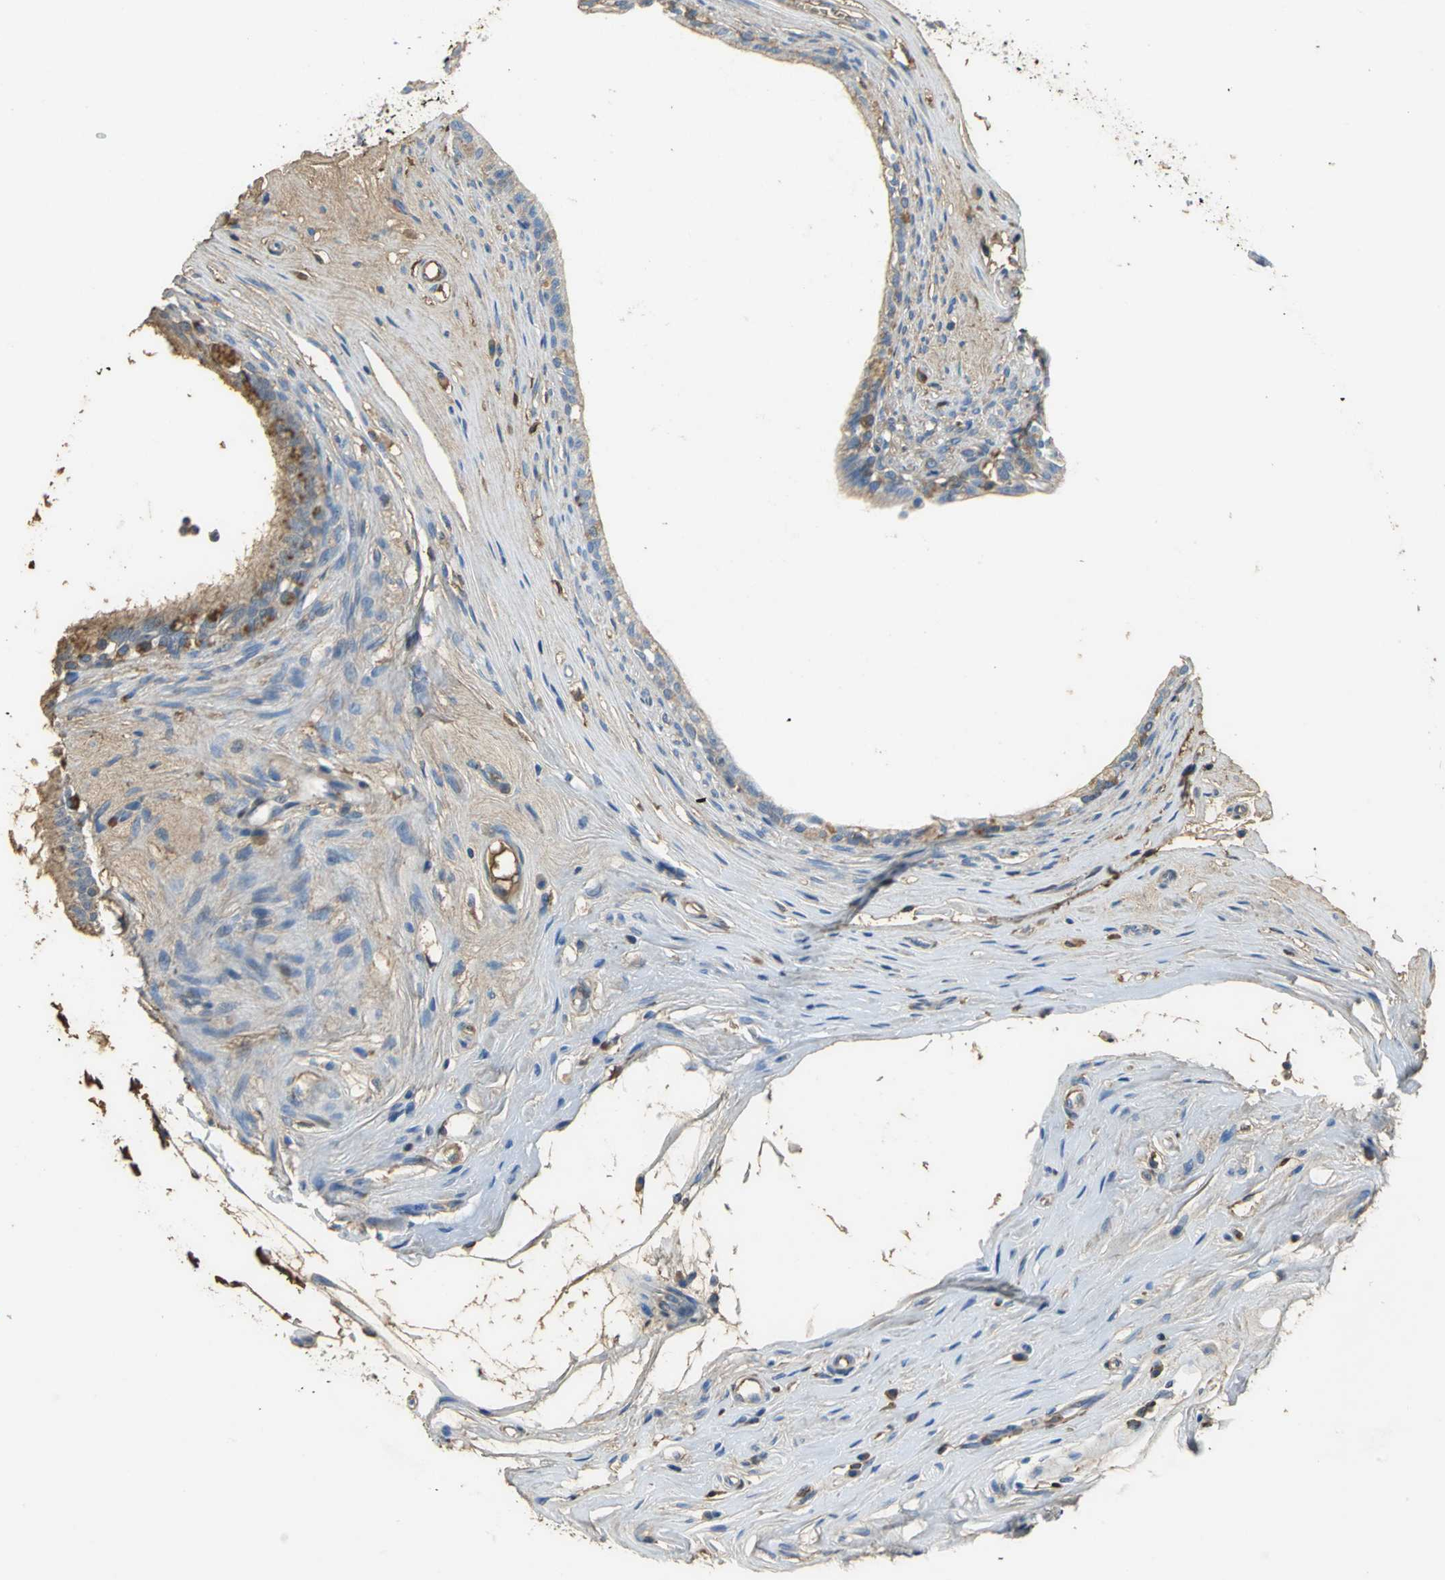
{"staining": {"intensity": "moderate", "quantity": ">75%", "location": "cytoplasmic/membranous"}, "tissue": "epididymis", "cell_type": "Glandular cells", "image_type": "normal", "snomed": [{"axis": "morphology", "description": "Normal tissue, NOS"}, {"axis": "morphology", "description": "Inflammation, NOS"}, {"axis": "topography", "description": "Epididymis"}], "caption": "Normal epididymis demonstrates moderate cytoplasmic/membranous expression in about >75% of glandular cells, visualized by immunohistochemistry.", "gene": "GYG2", "patient": {"sex": "male", "age": 84}}